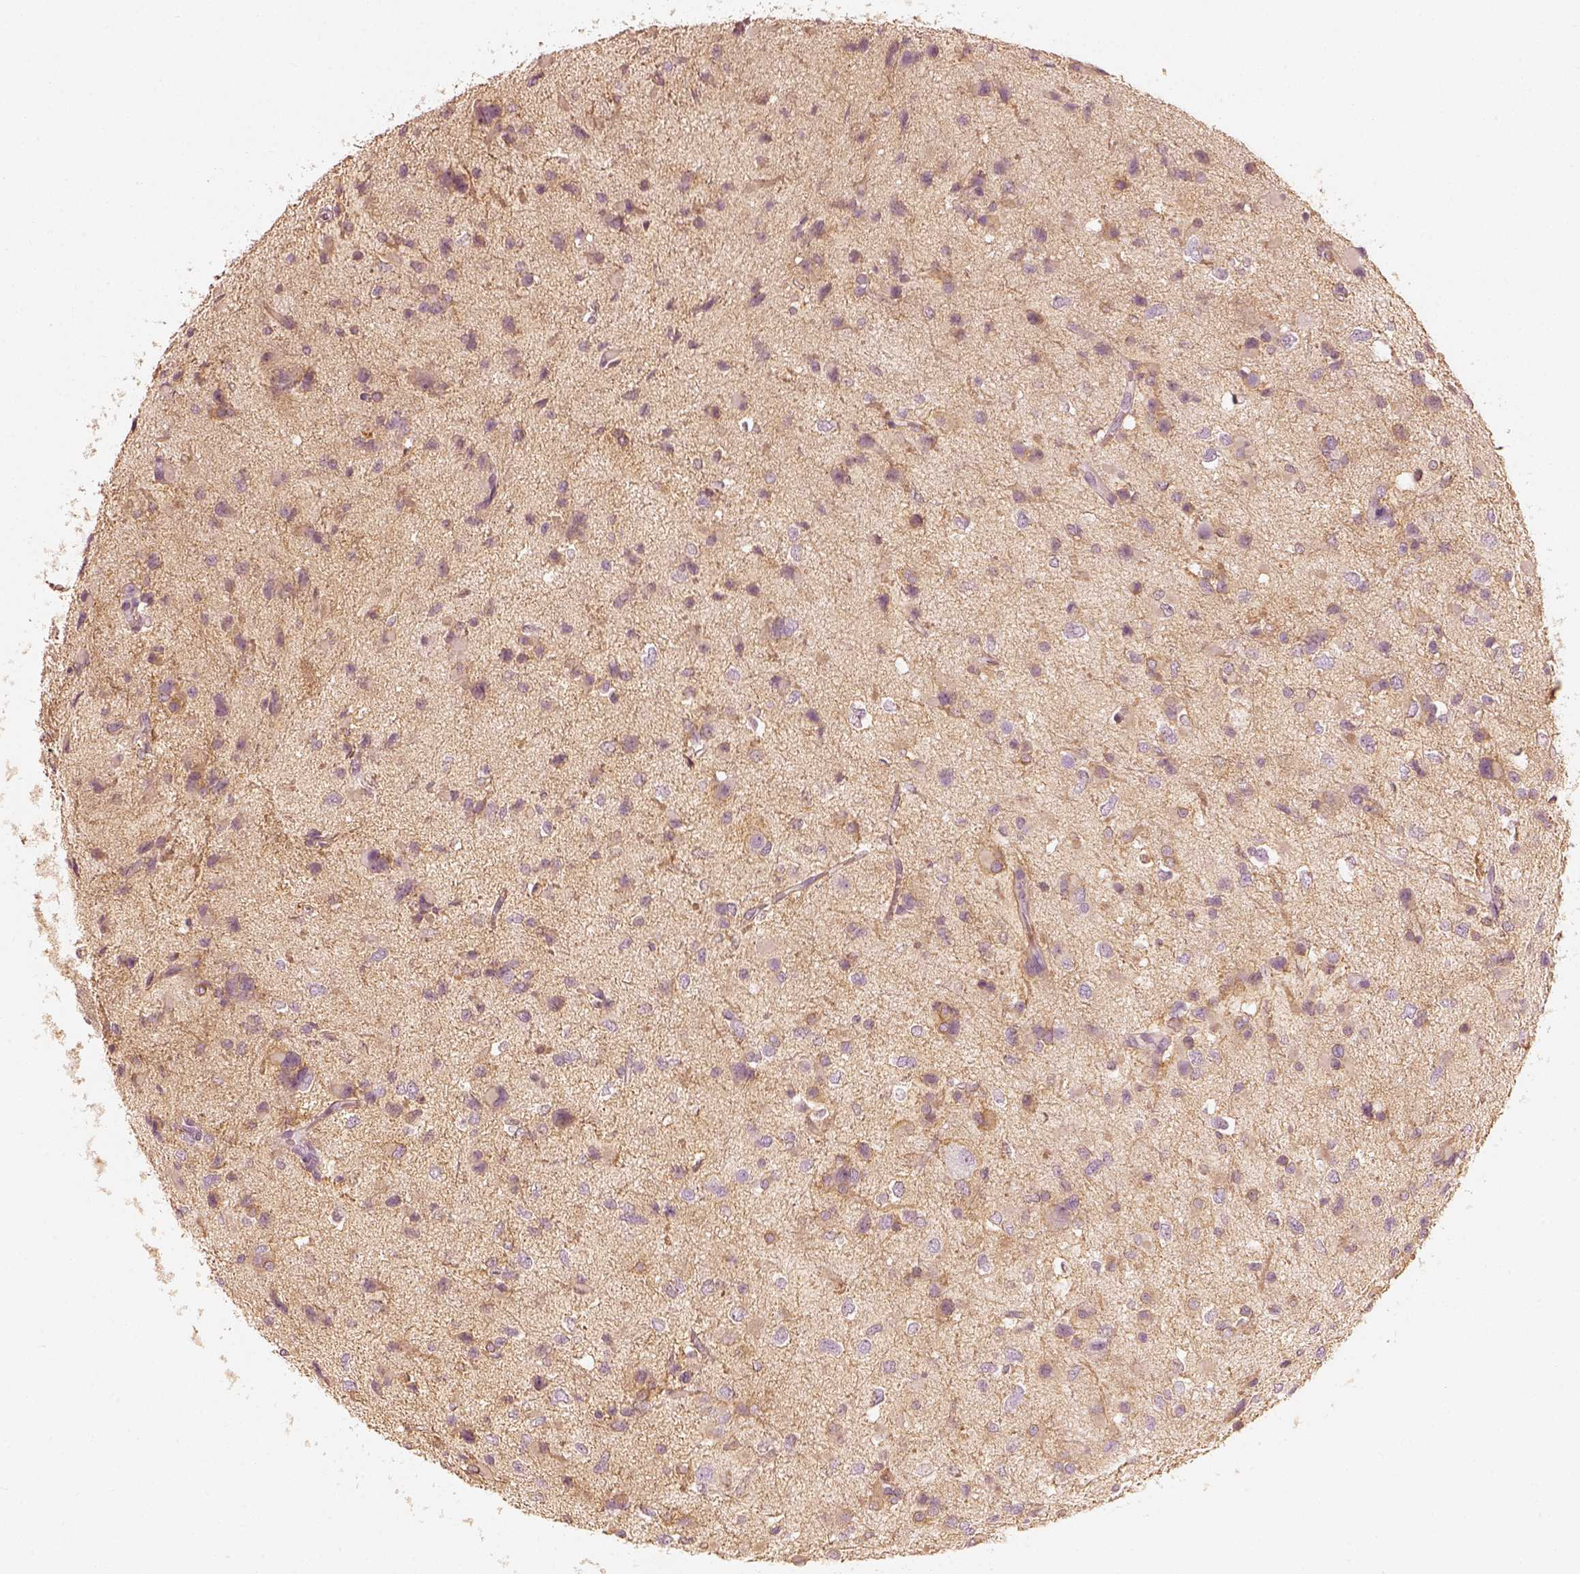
{"staining": {"intensity": "weak", "quantity": ">75%", "location": "cytoplasmic/membranous"}, "tissue": "glioma", "cell_type": "Tumor cells", "image_type": "cancer", "snomed": [{"axis": "morphology", "description": "Glioma, malignant, Low grade"}, {"axis": "topography", "description": "Brain"}], "caption": "Immunohistochemistry micrograph of neoplastic tissue: human malignant glioma (low-grade) stained using IHC displays low levels of weak protein expression localized specifically in the cytoplasmic/membranous of tumor cells, appearing as a cytoplasmic/membranous brown color.", "gene": "FMNL2", "patient": {"sex": "female", "age": 32}}